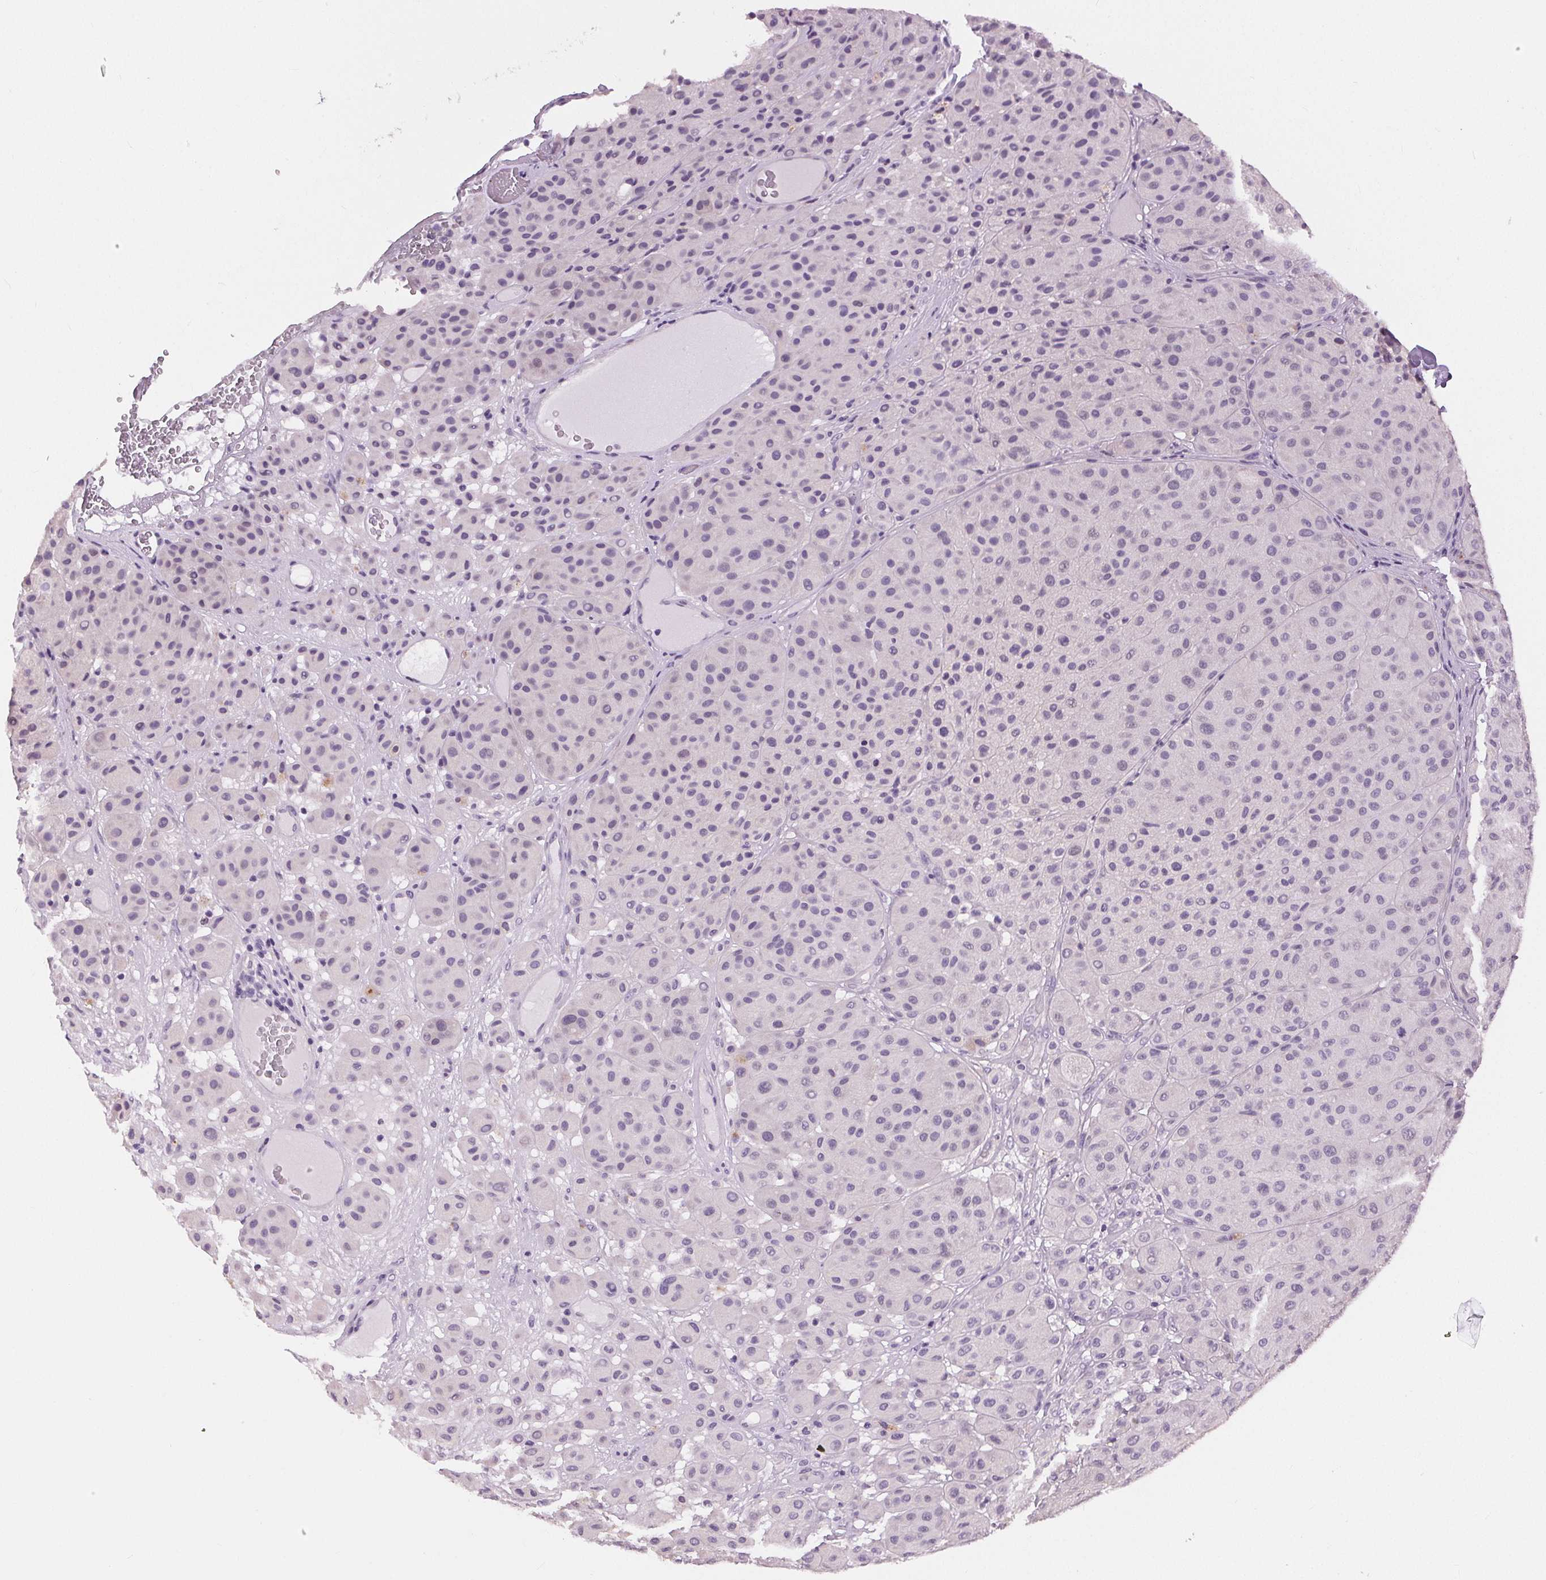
{"staining": {"intensity": "negative", "quantity": "none", "location": "none"}, "tissue": "melanoma", "cell_type": "Tumor cells", "image_type": "cancer", "snomed": [{"axis": "morphology", "description": "Malignant melanoma, Metastatic site"}, {"axis": "topography", "description": "Smooth muscle"}], "caption": "Malignant melanoma (metastatic site) was stained to show a protein in brown. There is no significant expression in tumor cells.", "gene": "MISP", "patient": {"sex": "male", "age": 41}}